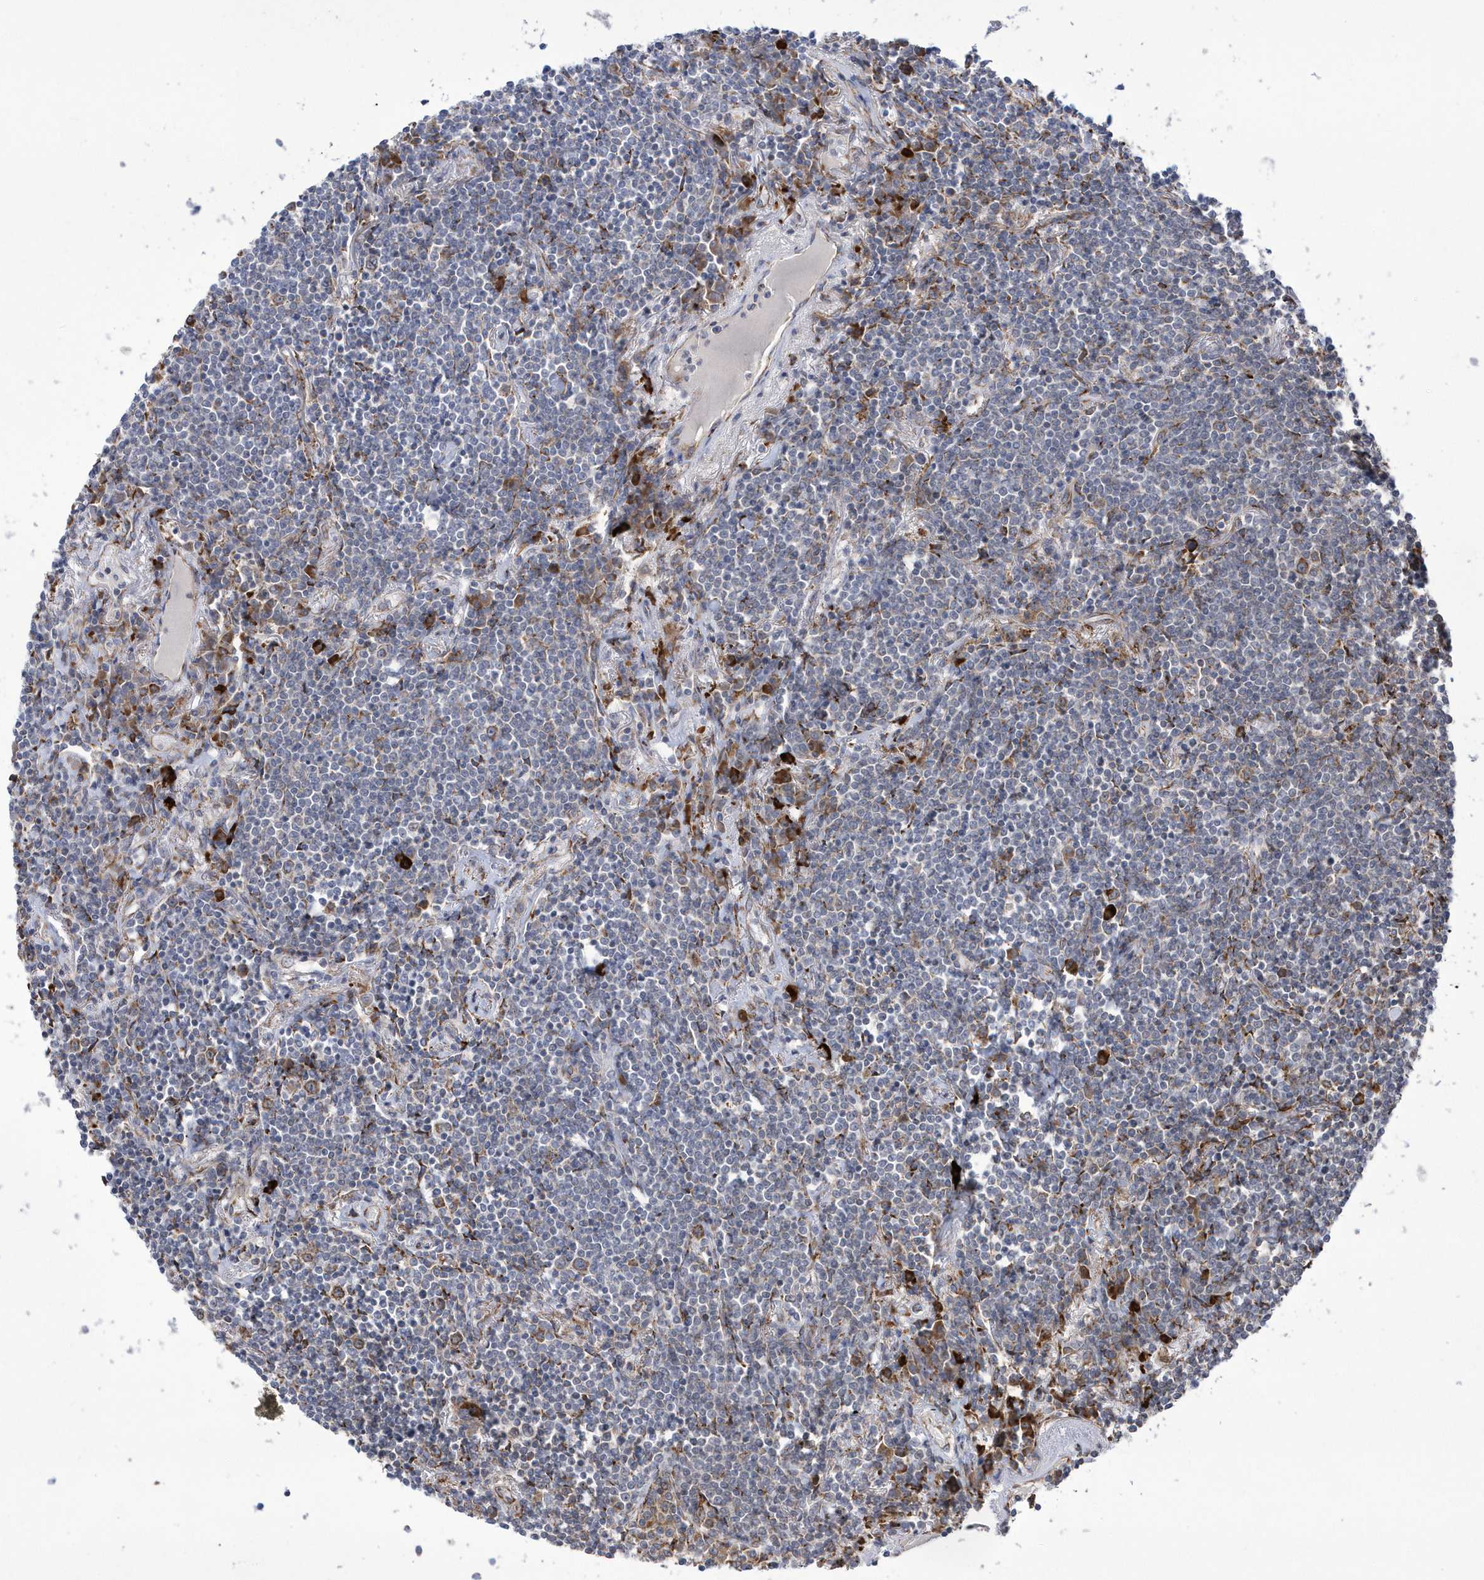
{"staining": {"intensity": "negative", "quantity": "none", "location": "none"}, "tissue": "lymphoma", "cell_type": "Tumor cells", "image_type": "cancer", "snomed": [{"axis": "morphology", "description": "Malignant lymphoma, non-Hodgkin's type, Low grade"}, {"axis": "topography", "description": "Lung"}], "caption": "Immunohistochemistry (IHC) of human lymphoma demonstrates no positivity in tumor cells.", "gene": "MED31", "patient": {"sex": "female", "age": 71}}